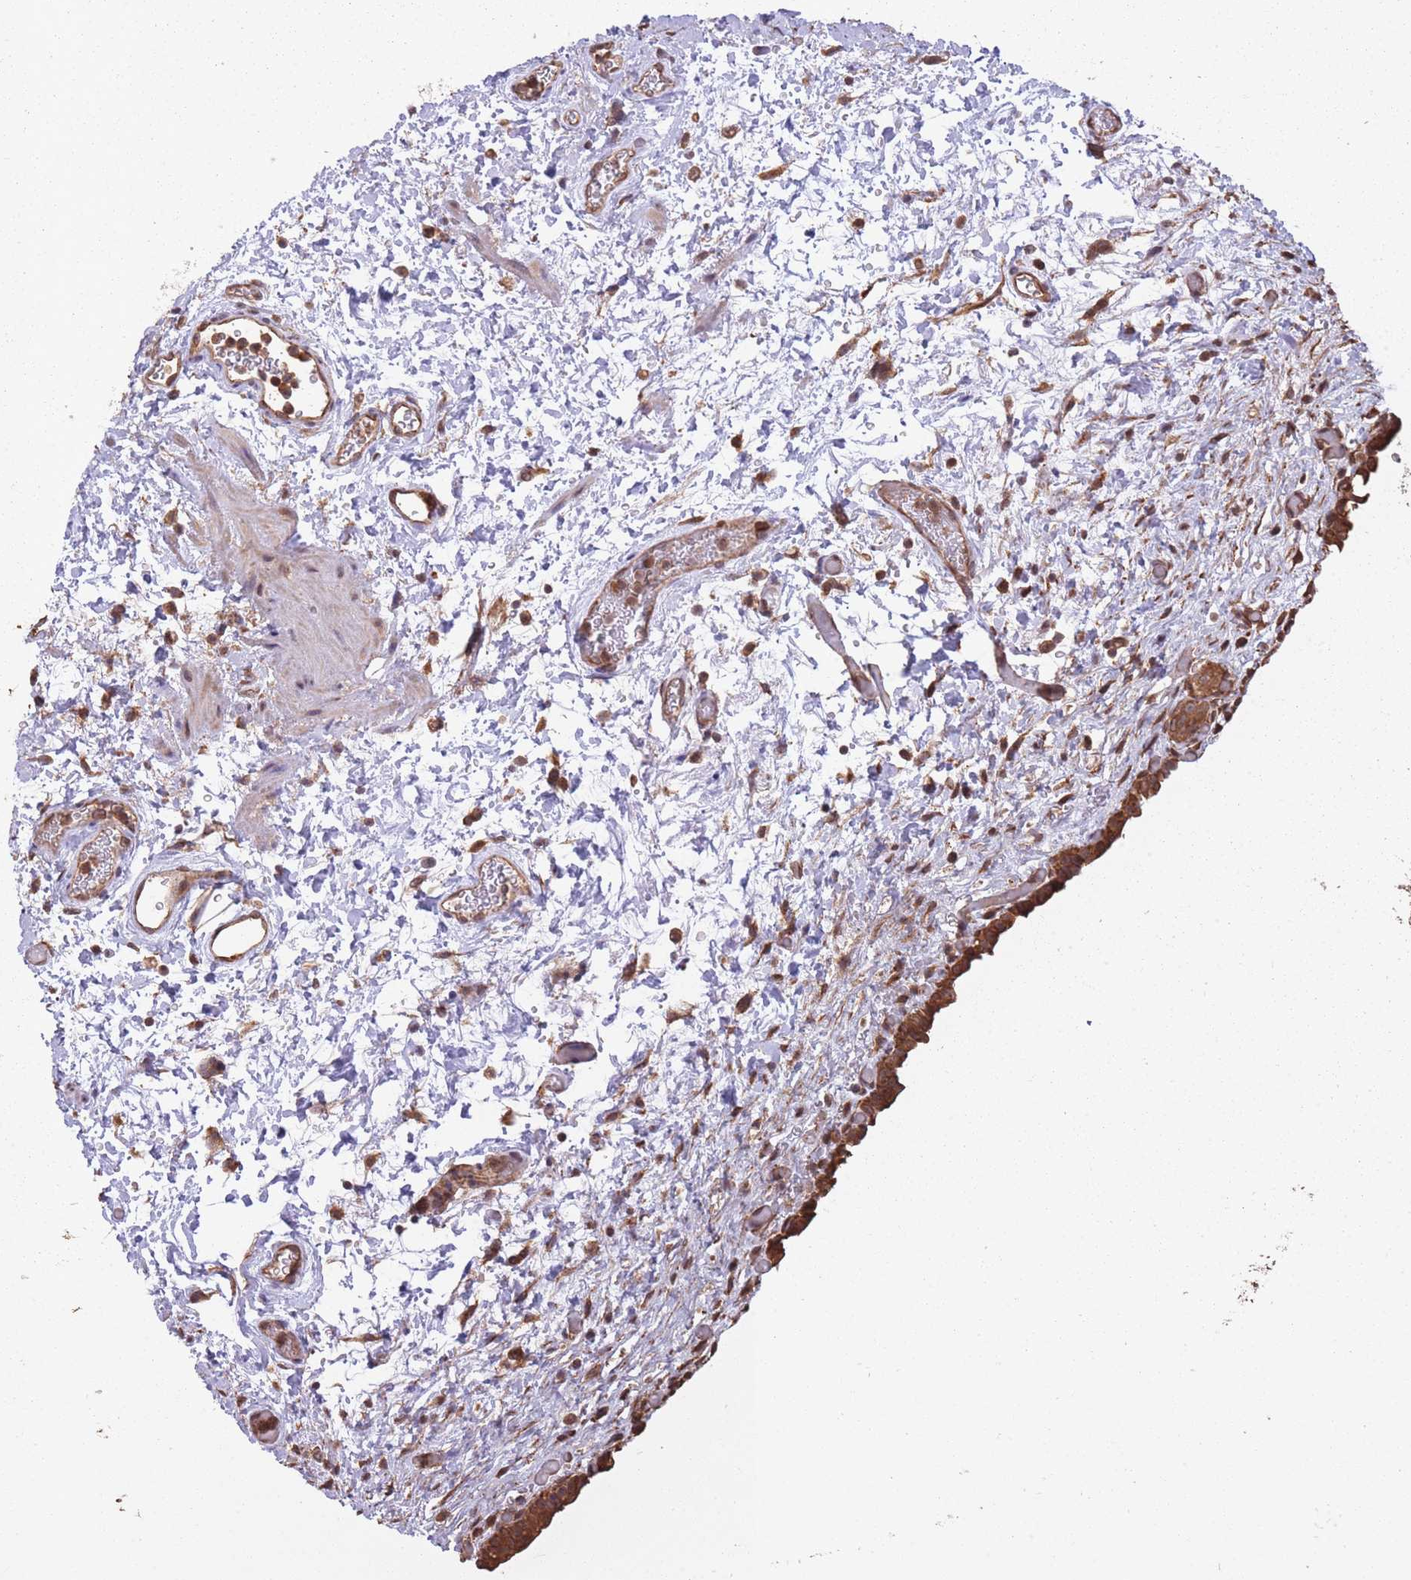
{"staining": {"intensity": "moderate", "quantity": ">75%", "location": "cytoplasmic/membranous"}, "tissue": "urinary bladder", "cell_type": "Urothelial cells", "image_type": "normal", "snomed": [{"axis": "morphology", "description": "Normal tissue, NOS"}, {"axis": "topography", "description": "Urinary bladder"}], "caption": "Unremarkable urinary bladder was stained to show a protein in brown. There is medium levels of moderate cytoplasmic/membranous expression in about >75% of urothelial cells. (DAB IHC with brightfield microscopy, high magnification).", "gene": "ARL13B", "patient": {"sex": "male", "age": 69}}